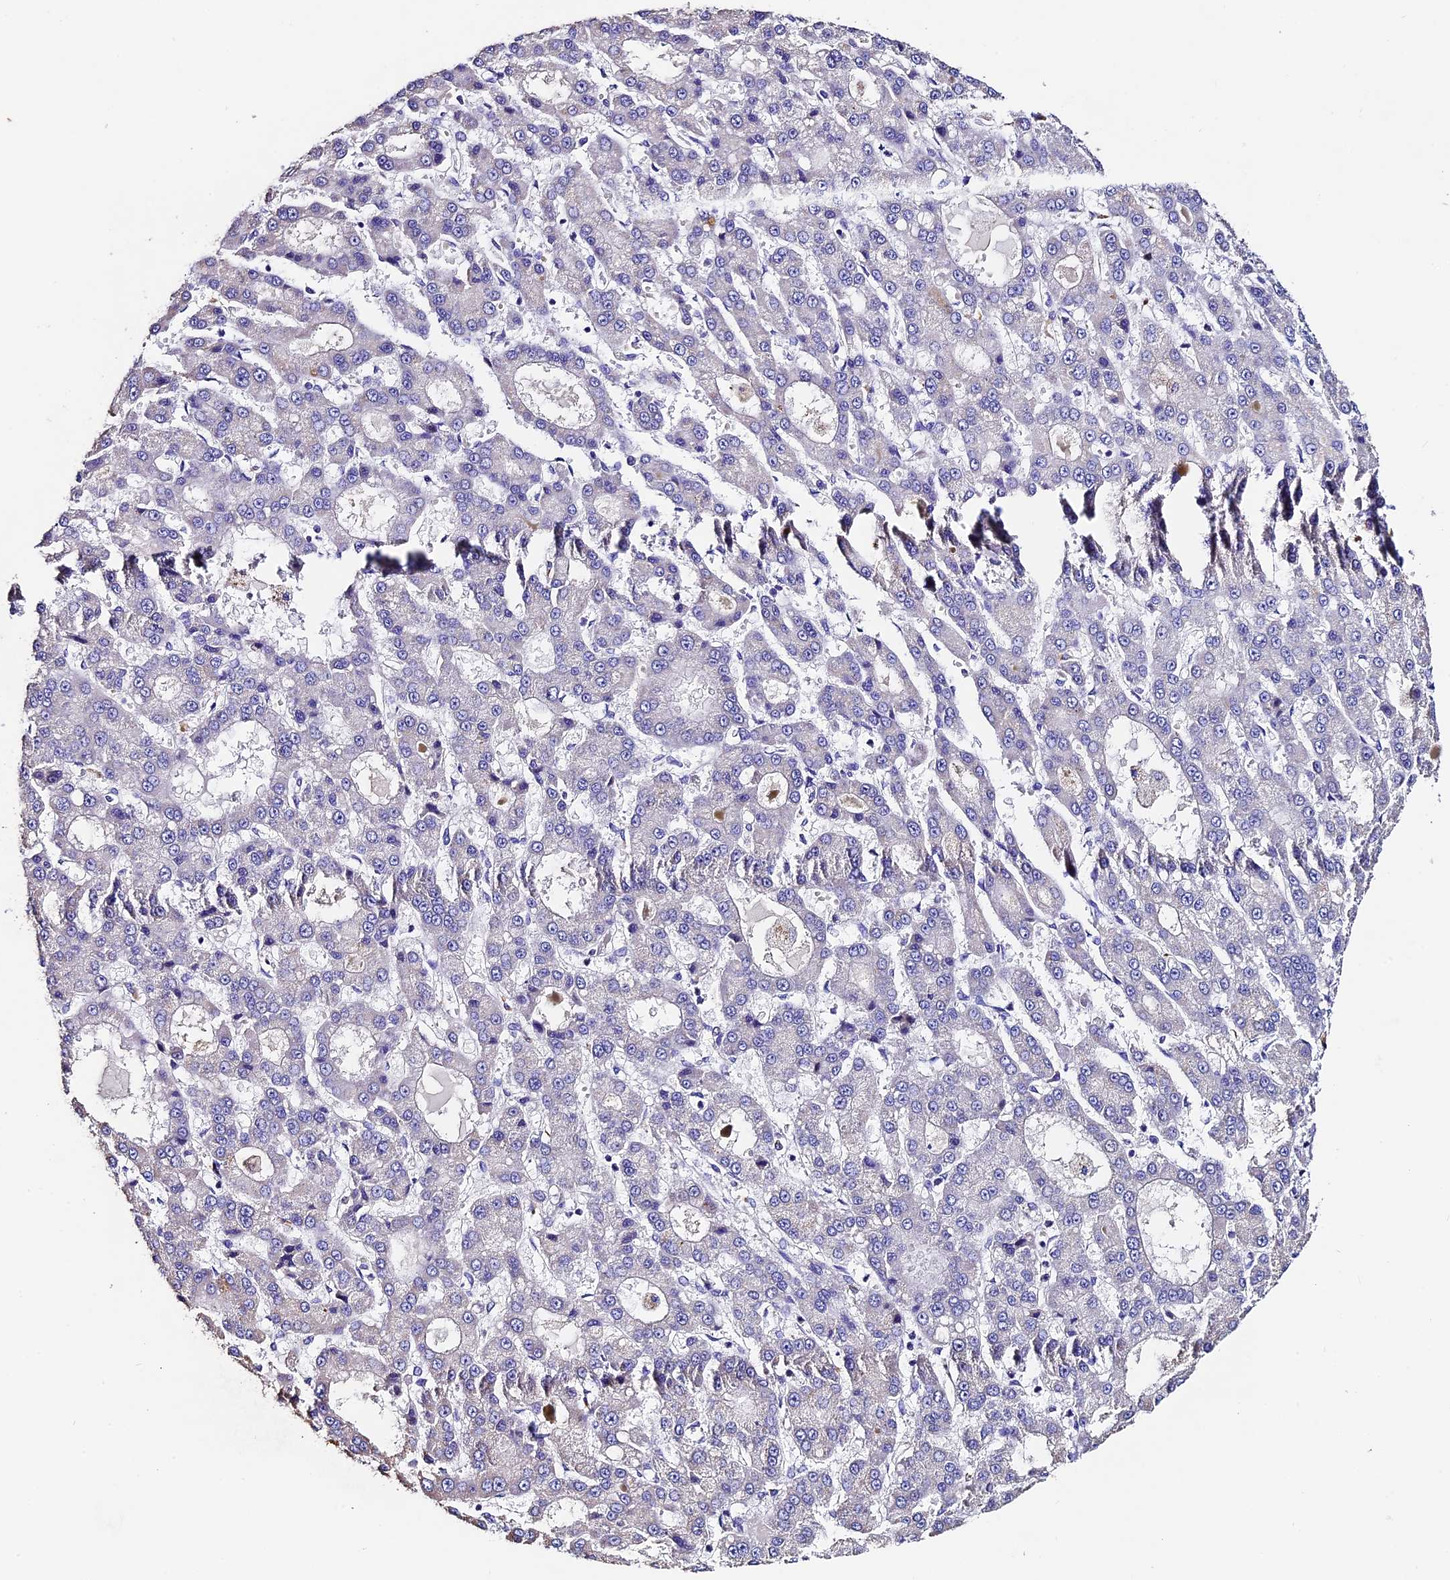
{"staining": {"intensity": "negative", "quantity": "none", "location": "none"}, "tissue": "liver cancer", "cell_type": "Tumor cells", "image_type": "cancer", "snomed": [{"axis": "morphology", "description": "Carcinoma, Hepatocellular, NOS"}, {"axis": "topography", "description": "Liver"}], "caption": "Protein analysis of liver hepatocellular carcinoma demonstrates no significant expression in tumor cells.", "gene": "FBXW9", "patient": {"sex": "male", "age": 70}}